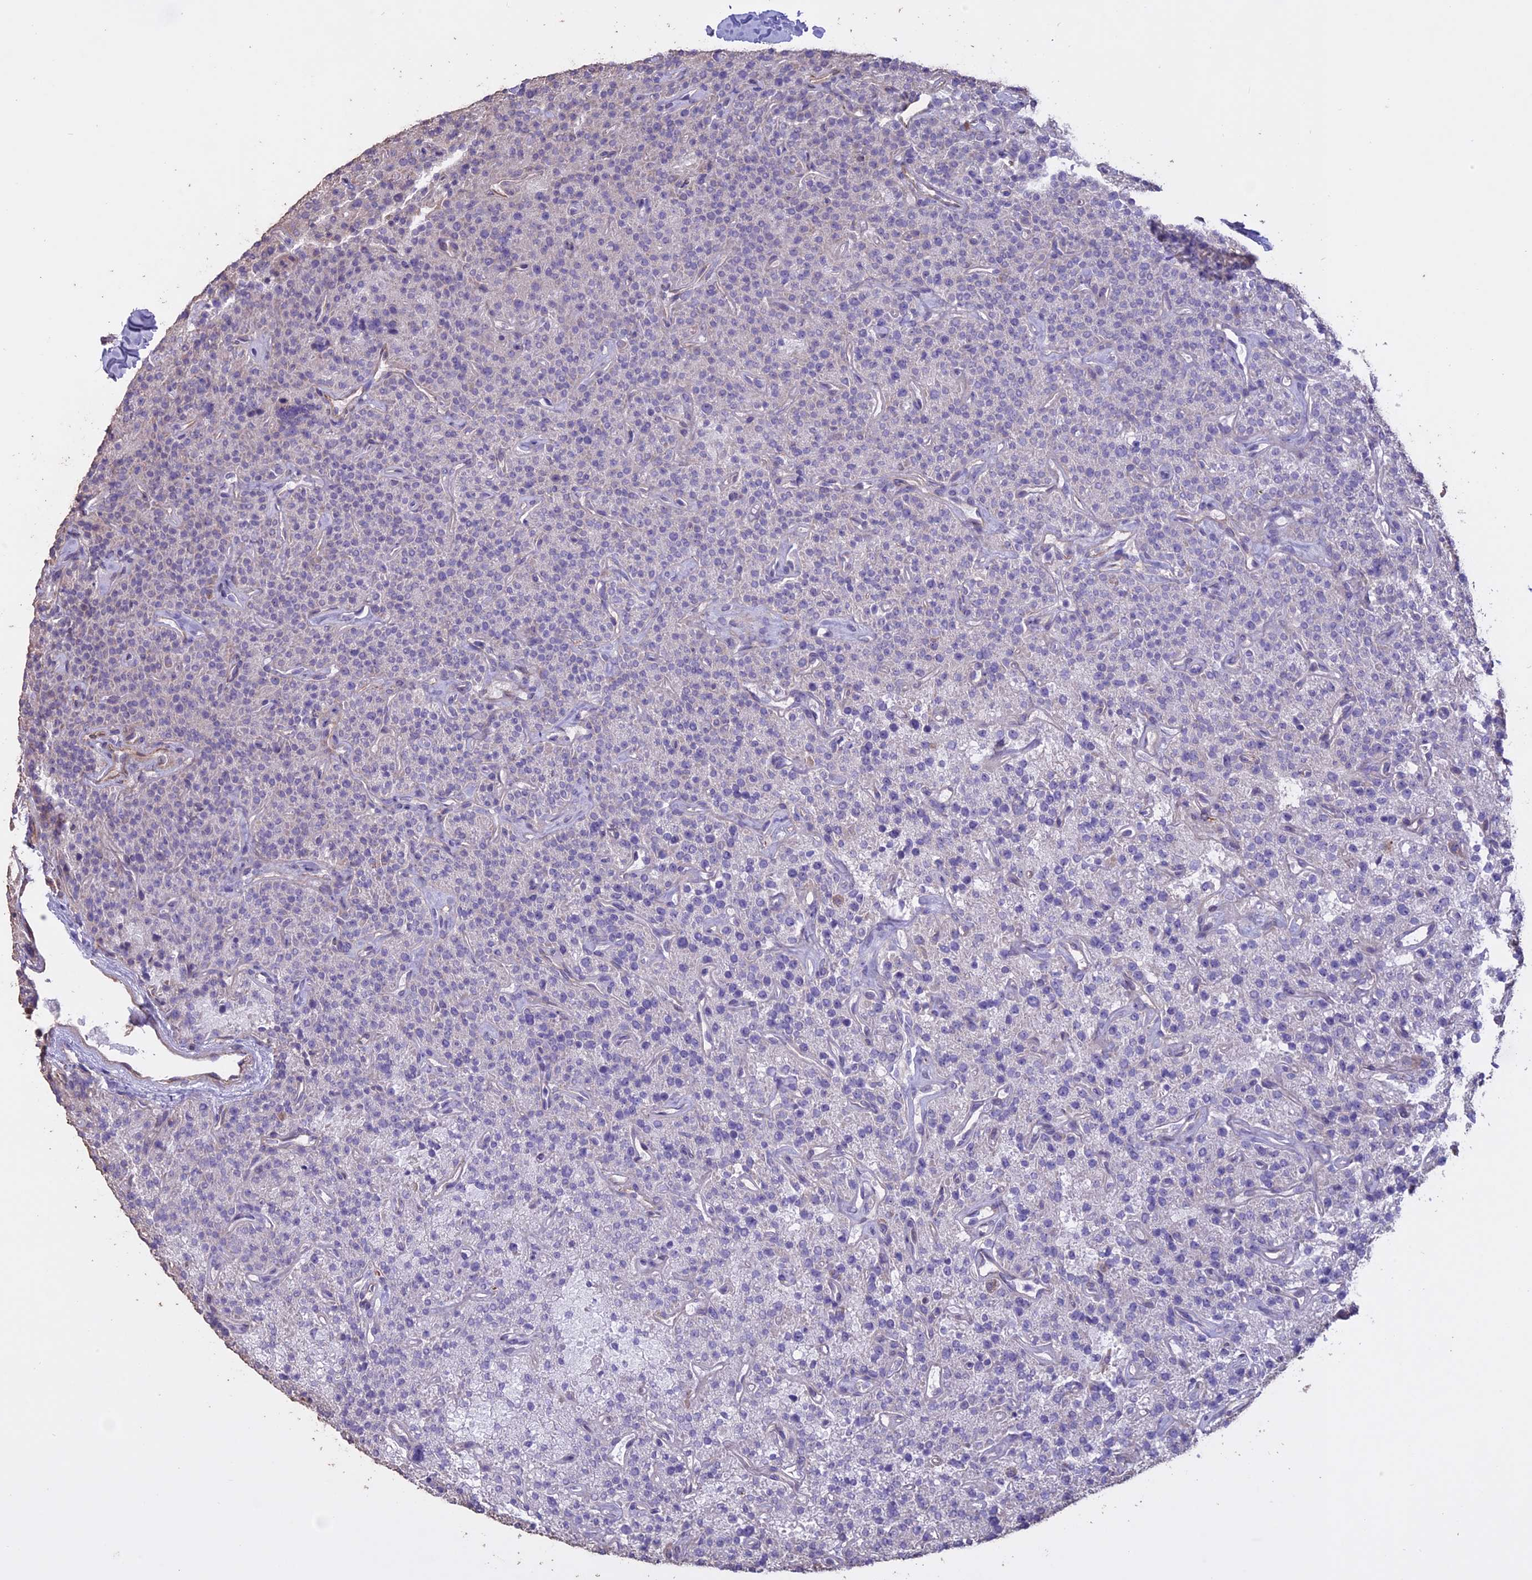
{"staining": {"intensity": "negative", "quantity": "none", "location": "none"}, "tissue": "parathyroid gland", "cell_type": "Glandular cells", "image_type": "normal", "snomed": [{"axis": "morphology", "description": "Normal tissue, NOS"}, {"axis": "topography", "description": "Parathyroid gland"}], "caption": "IHC photomicrograph of unremarkable parathyroid gland: parathyroid gland stained with DAB (3,3'-diaminobenzidine) reveals no significant protein positivity in glandular cells.", "gene": "CCDC148", "patient": {"sex": "male", "age": 46}}